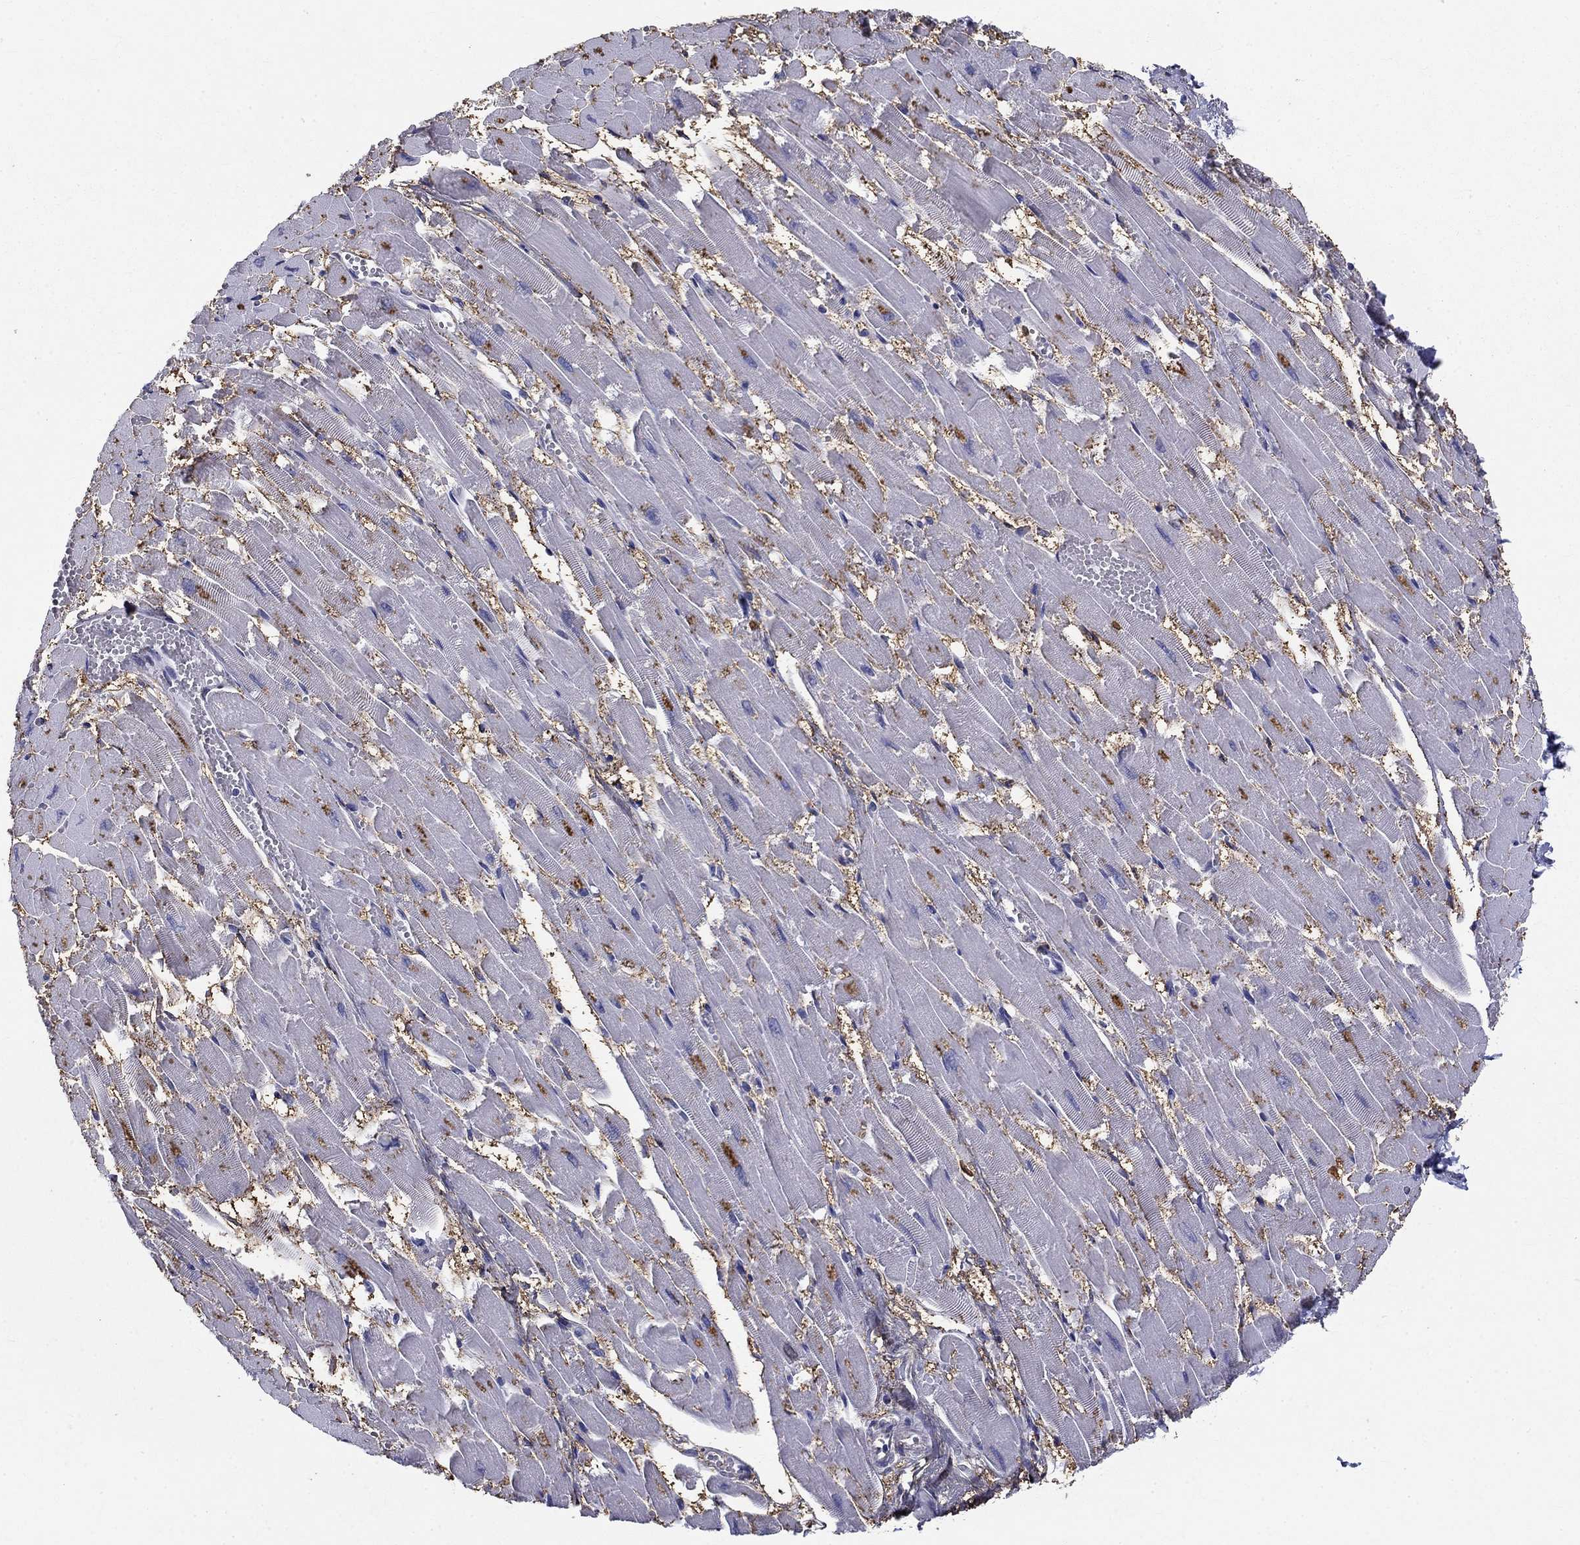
{"staining": {"intensity": "negative", "quantity": "none", "location": "none"}, "tissue": "heart muscle", "cell_type": "Cardiomyocytes", "image_type": "normal", "snomed": [{"axis": "morphology", "description": "Normal tissue, NOS"}, {"axis": "topography", "description": "Heart"}], "caption": "DAB (3,3'-diaminobenzidine) immunohistochemical staining of unremarkable human heart muscle displays no significant staining in cardiomyocytes.", "gene": "IGSF8", "patient": {"sex": "female", "age": 52}}